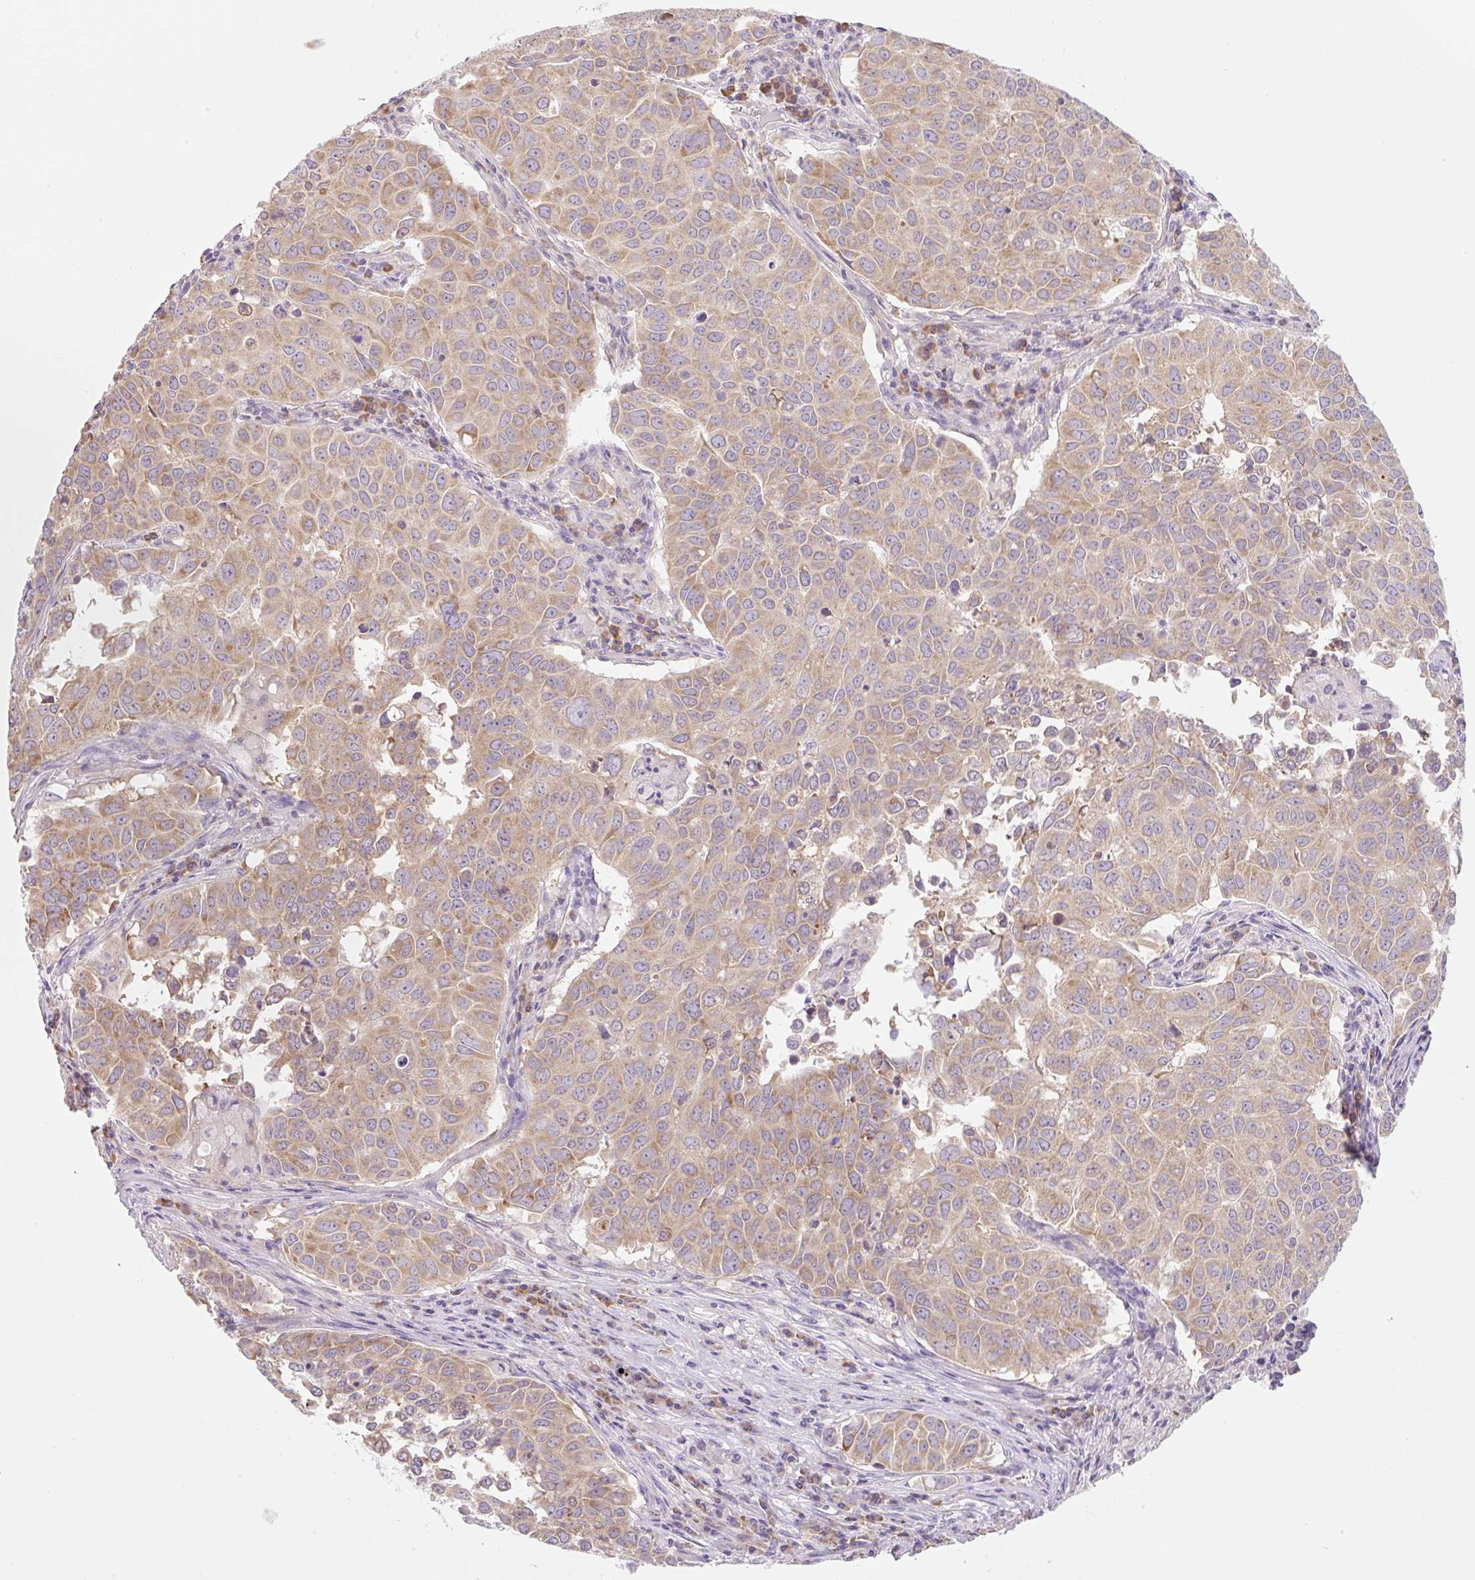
{"staining": {"intensity": "moderate", "quantity": ">75%", "location": "cytoplasmic/membranous"}, "tissue": "lung cancer", "cell_type": "Tumor cells", "image_type": "cancer", "snomed": [{"axis": "morphology", "description": "Adenocarcinoma, NOS"}, {"axis": "topography", "description": "Lung"}], "caption": "Approximately >75% of tumor cells in lung cancer (adenocarcinoma) show moderate cytoplasmic/membranous protein positivity as visualized by brown immunohistochemical staining.", "gene": "RPL18A", "patient": {"sex": "female", "age": 50}}